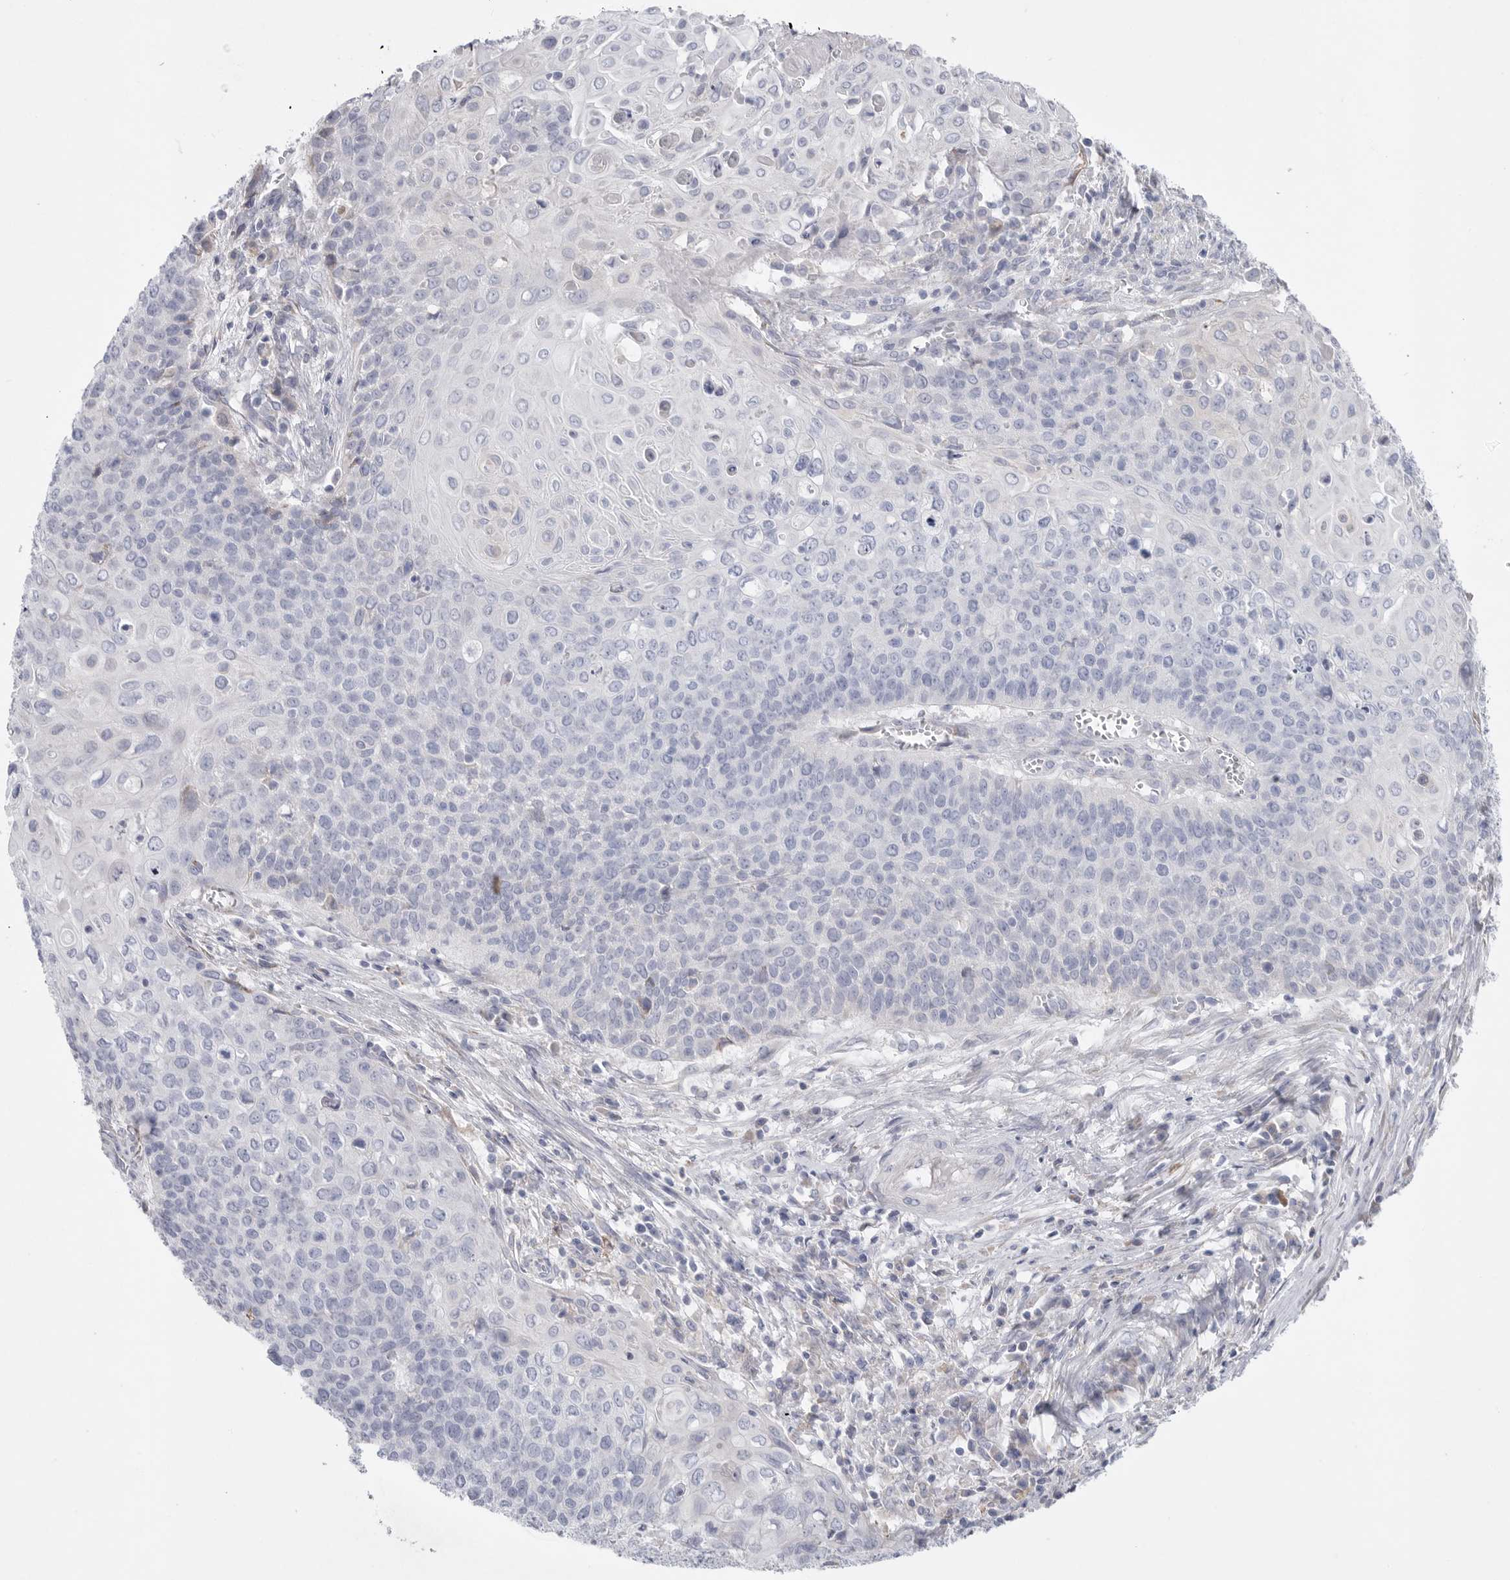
{"staining": {"intensity": "negative", "quantity": "none", "location": "none"}, "tissue": "cervical cancer", "cell_type": "Tumor cells", "image_type": "cancer", "snomed": [{"axis": "morphology", "description": "Squamous cell carcinoma, NOS"}, {"axis": "topography", "description": "Cervix"}], "caption": "The image exhibits no significant staining in tumor cells of cervical squamous cell carcinoma.", "gene": "CAMK2B", "patient": {"sex": "female", "age": 39}}